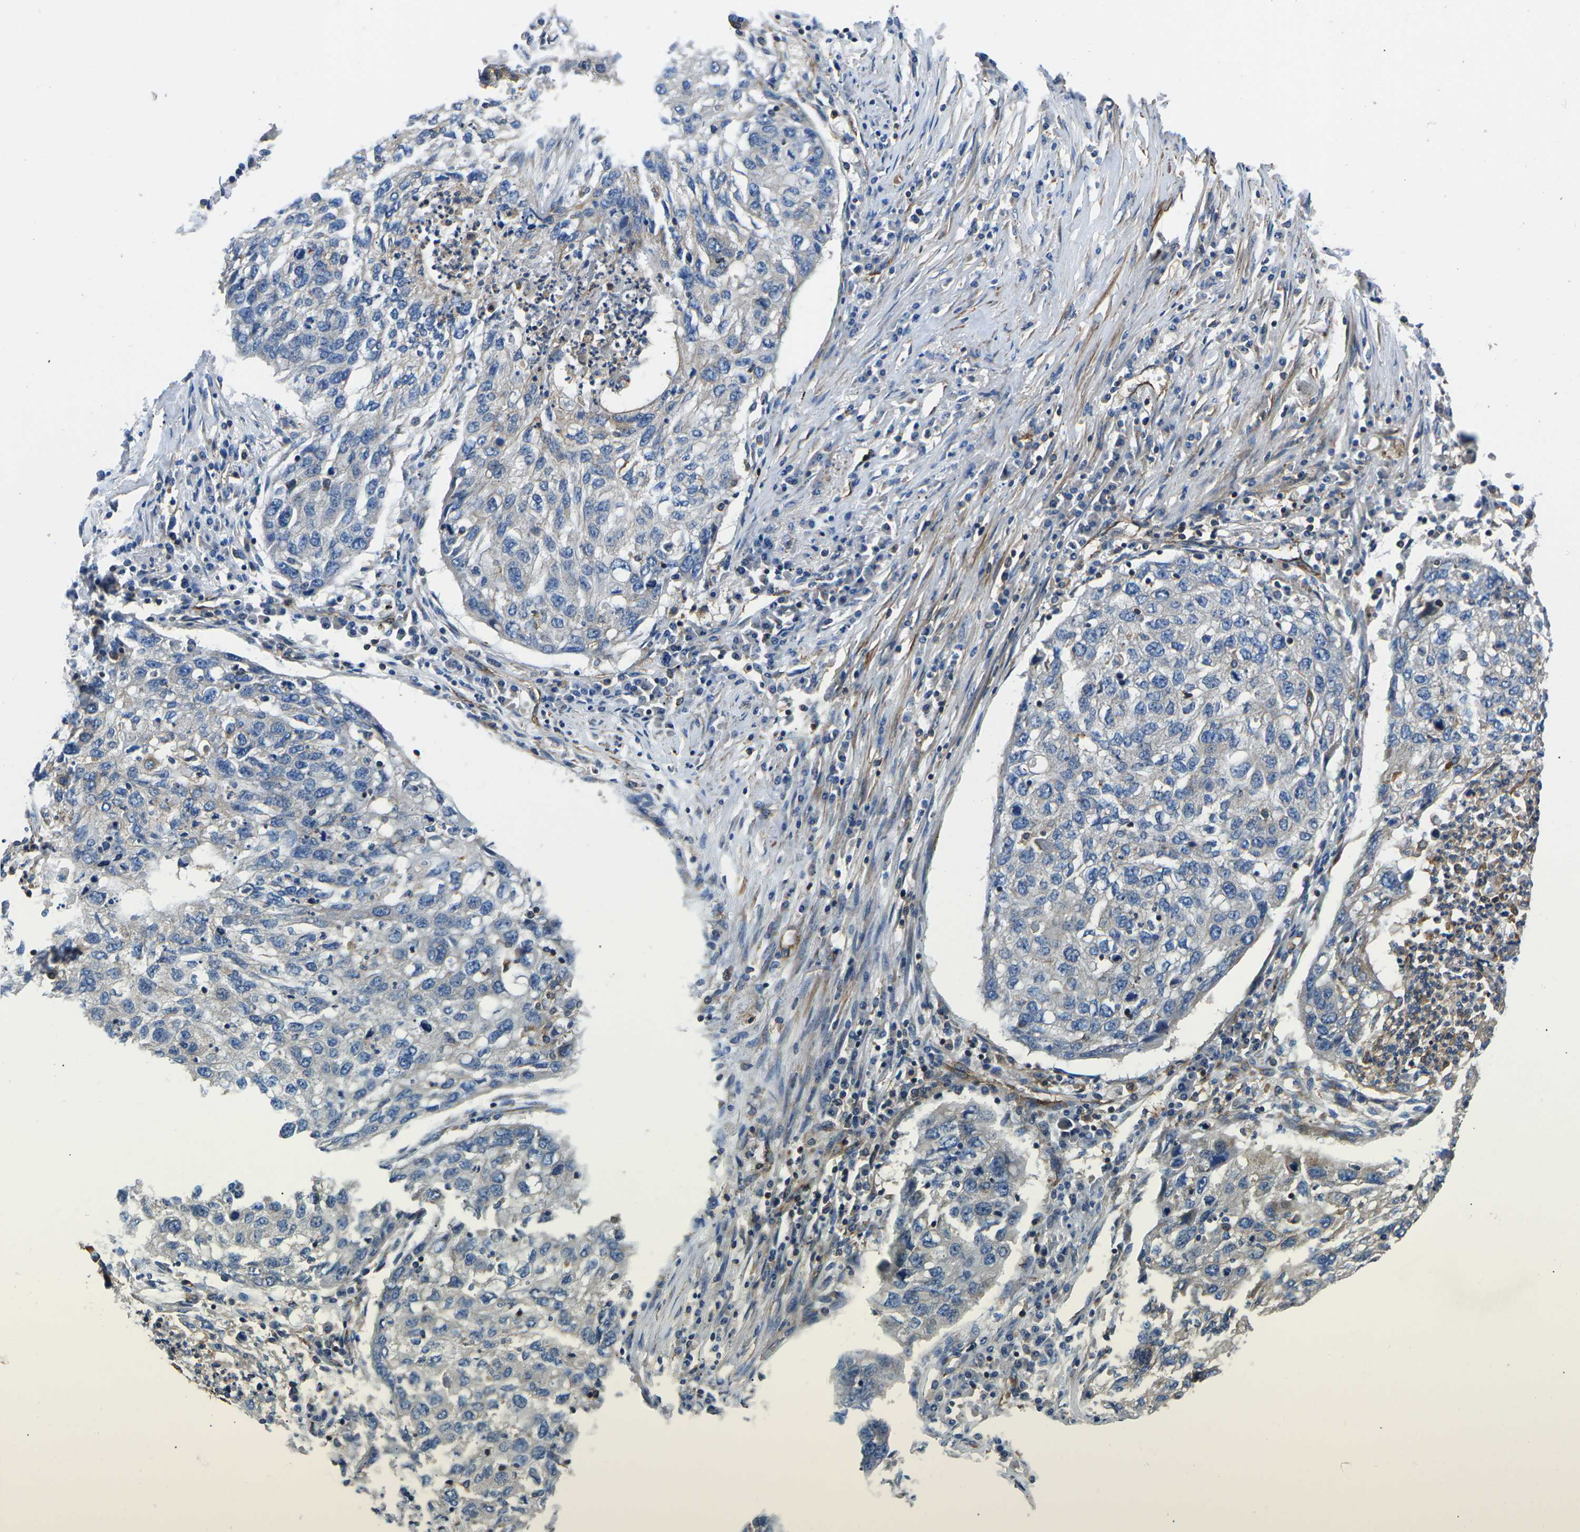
{"staining": {"intensity": "negative", "quantity": "none", "location": "none"}, "tissue": "lung cancer", "cell_type": "Tumor cells", "image_type": "cancer", "snomed": [{"axis": "morphology", "description": "Squamous cell carcinoma, NOS"}, {"axis": "topography", "description": "Lung"}], "caption": "Immunohistochemistry (IHC) of human lung cancer displays no staining in tumor cells.", "gene": "KCNJ15", "patient": {"sex": "female", "age": 63}}